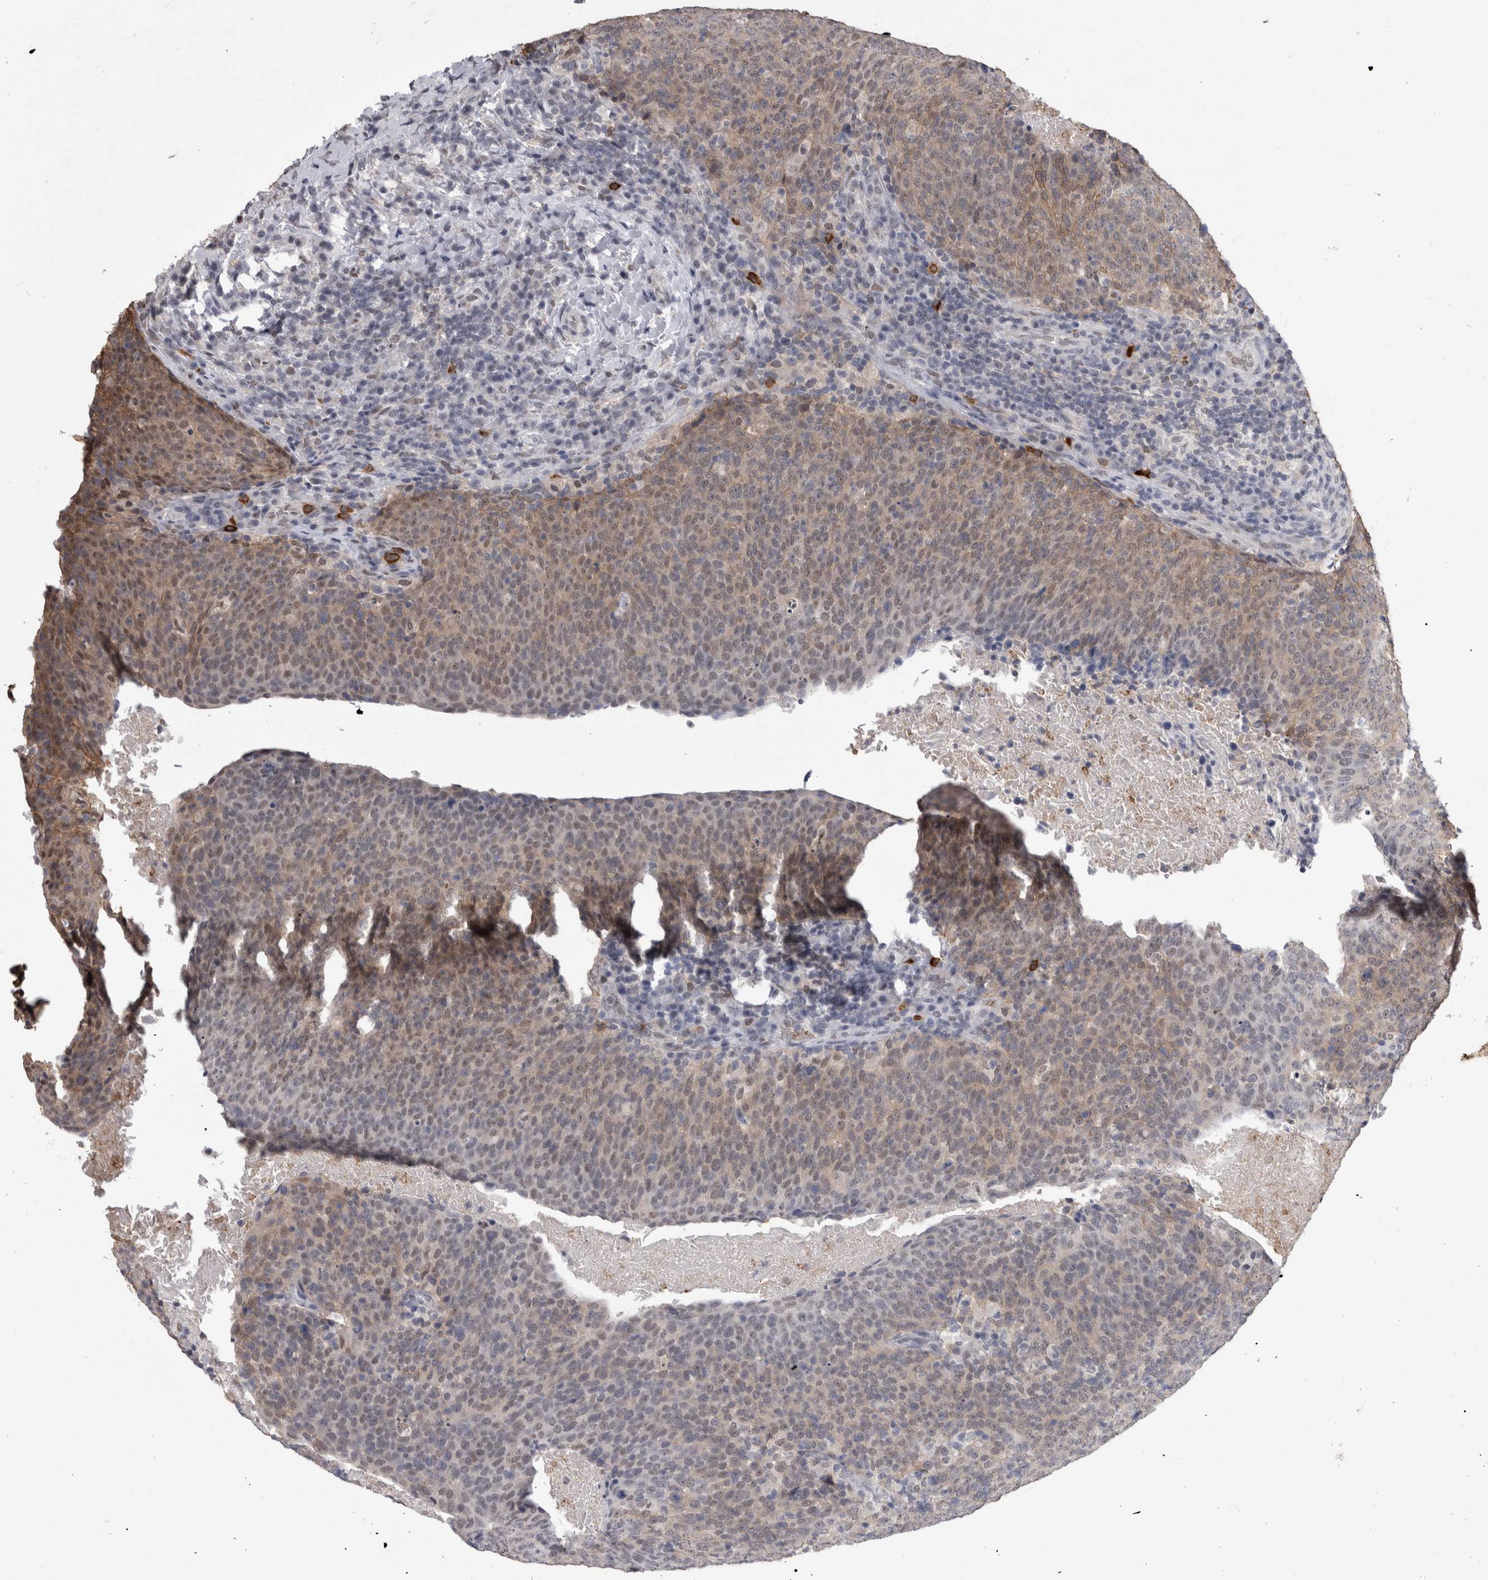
{"staining": {"intensity": "weak", "quantity": ">75%", "location": "cytoplasmic/membranous,nuclear"}, "tissue": "head and neck cancer", "cell_type": "Tumor cells", "image_type": "cancer", "snomed": [{"axis": "morphology", "description": "Squamous cell carcinoma, NOS"}, {"axis": "morphology", "description": "Squamous cell carcinoma, metastatic, NOS"}, {"axis": "topography", "description": "Lymph node"}, {"axis": "topography", "description": "Head-Neck"}], "caption": "Head and neck squamous cell carcinoma stained with a protein marker shows weak staining in tumor cells.", "gene": "PEBP4", "patient": {"sex": "male", "age": 62}}